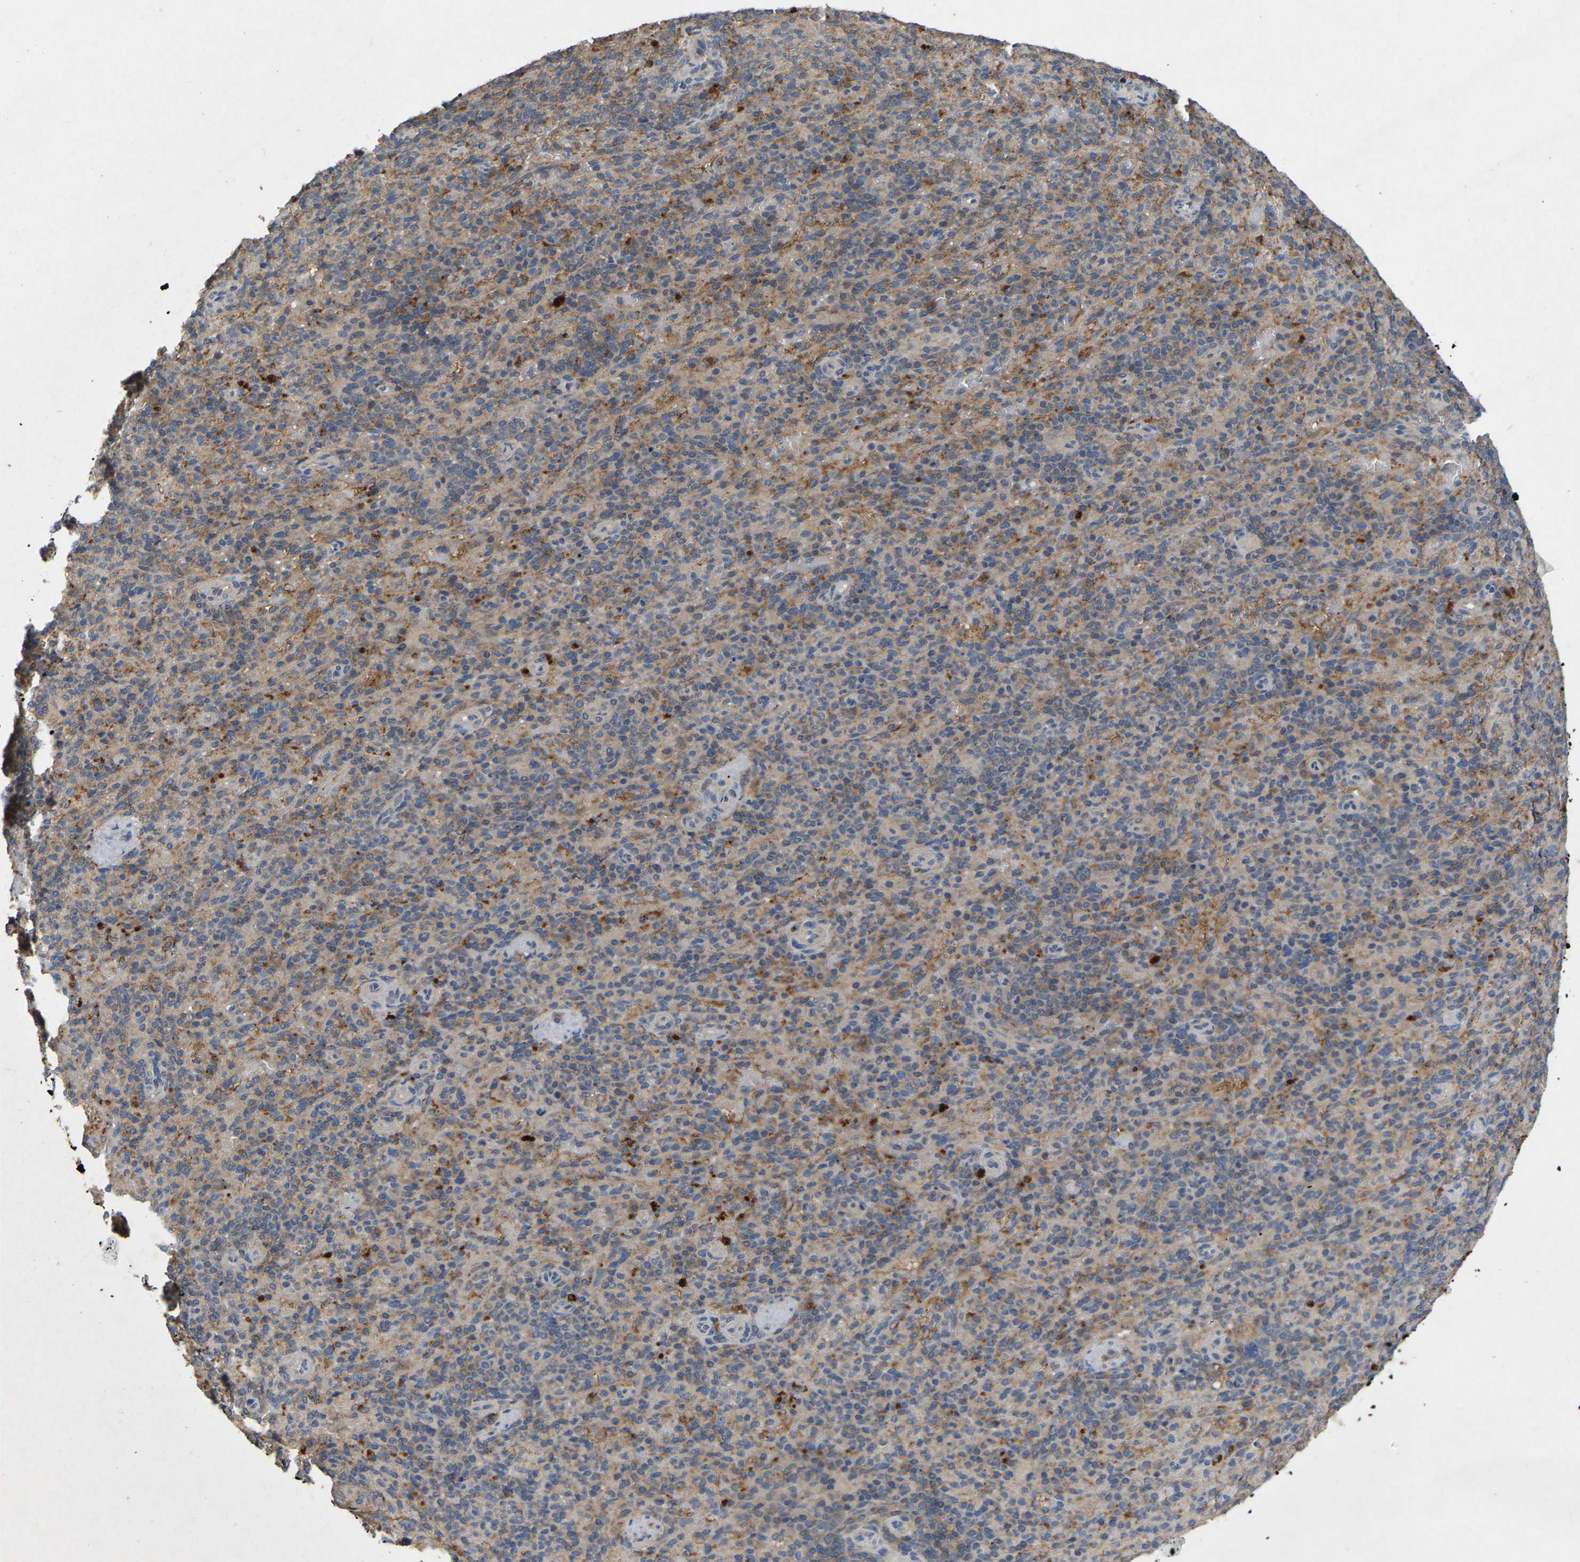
{"staining": {"intensity": "moderate", "quantity": "25%-75%", "location": "cytoplasmic/membranous"}, "tissue": "spleen", "cell_type": "Cells in red pulp", "image_type": "normal", "snomed": [{"axis": "morphology", "description": "Normal tissue, NOS"}, {"axis": "topography", "description": "Spleen"}], "caption": "High-power microscopy captured an IHC image of benign spleen, revealing moderate cytoplasmic/membranous positivity in about 25%-75% of cells in red pulp.", "gene": "LPAR2", "patient": {"sex": "female", "age": 74}}